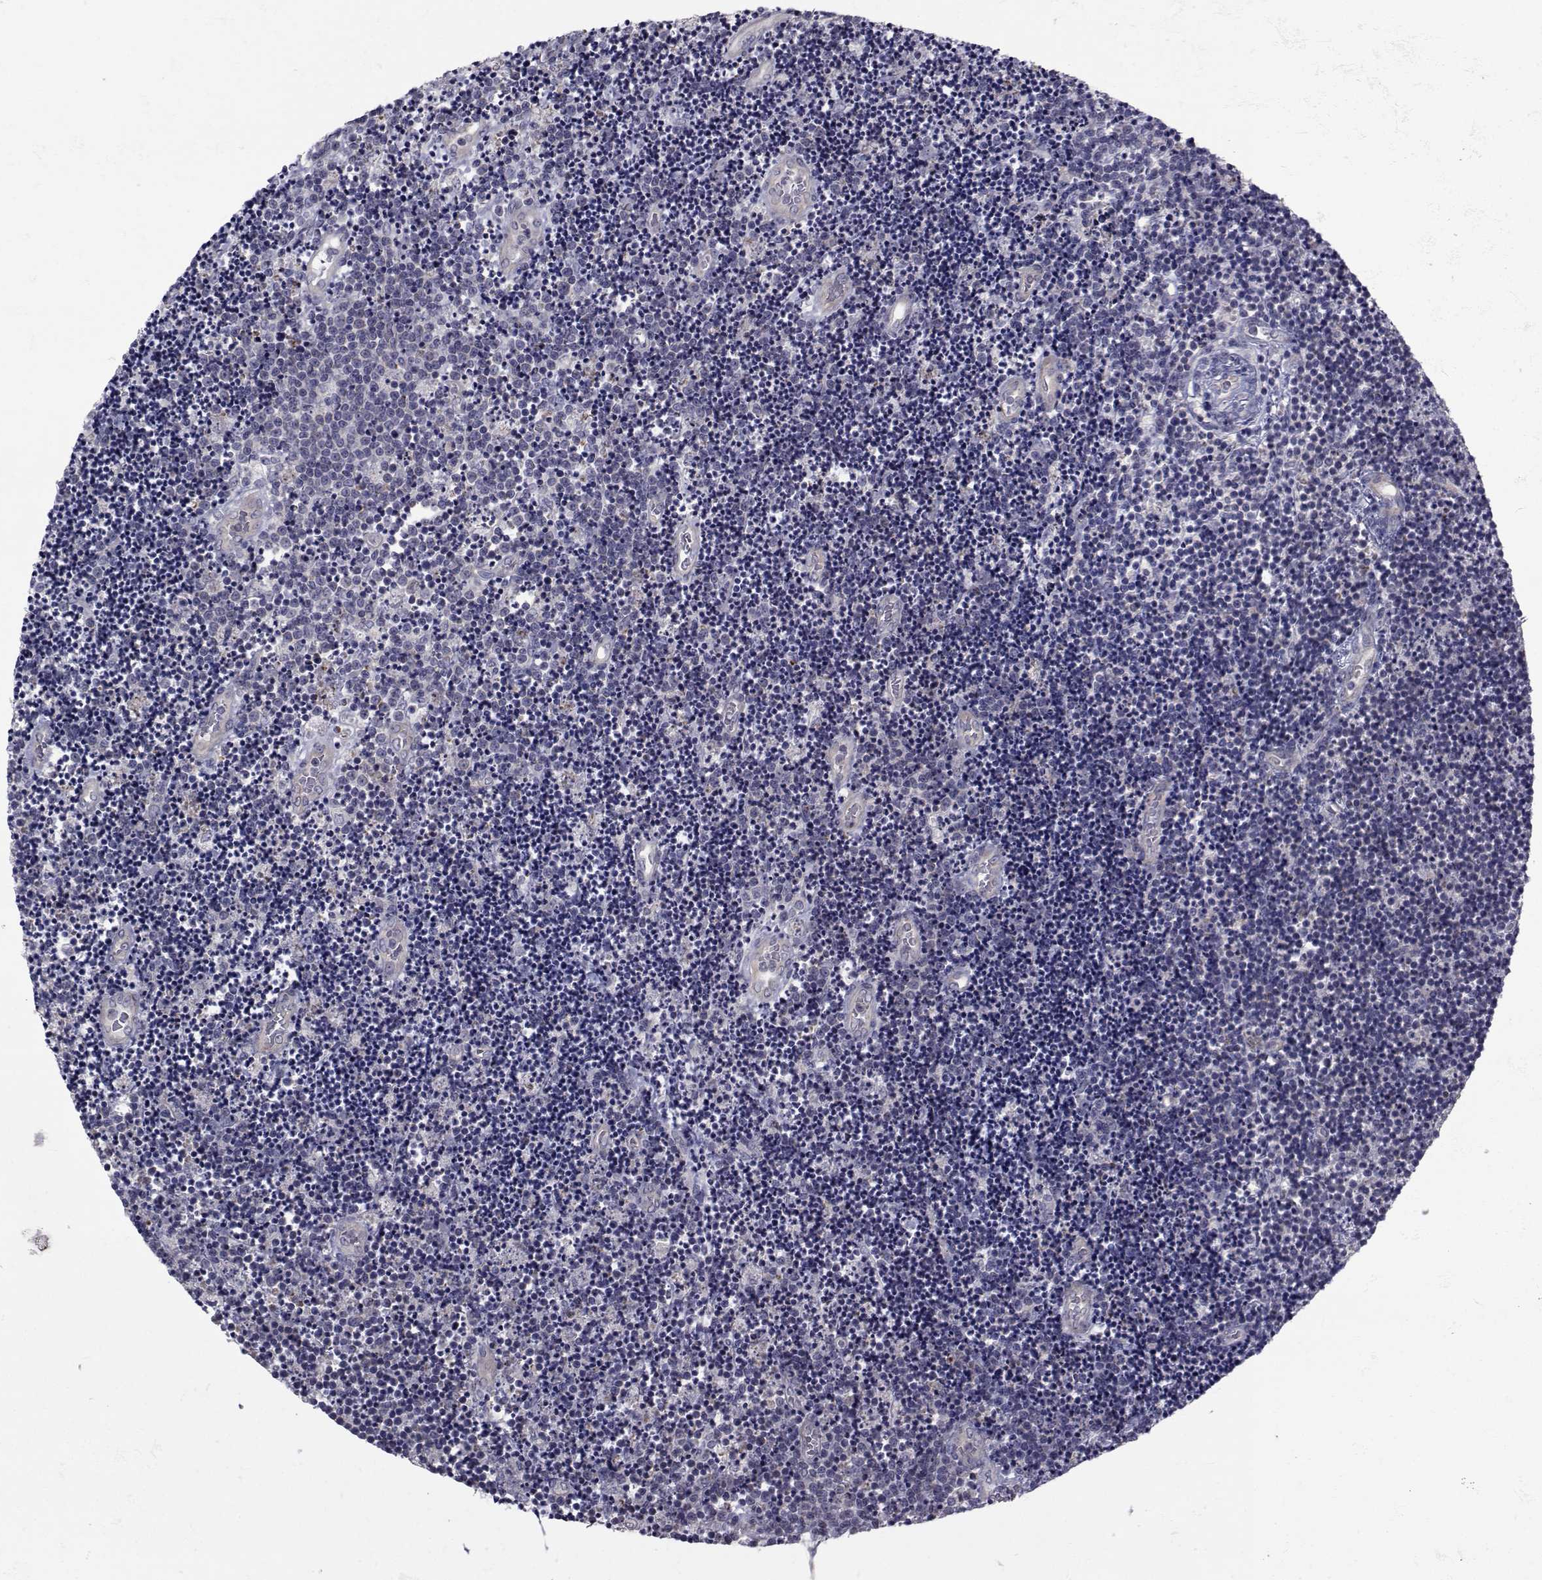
{"staining": {"intensity": "negative", "quantity": "none", "location": "none"}, "tissue": "lymphoma", "cell_type": "Tumor cells", "image_type": "cancer", "snomed": [{"axis": "morphology", "description": "Malignant lymphoma, non-Hodgkin's type, Low grade"}, {"axis": "topography", "description": "Brain"}], "caption": "This is an immunohistochemistry (IHC) histopathology image of low-grade malignant lymphoma, non-Hodgkin's type. There is no staining in tumor cells.", "gene": "CFAP74", "patient": {"sex": "female", "age": 66}}